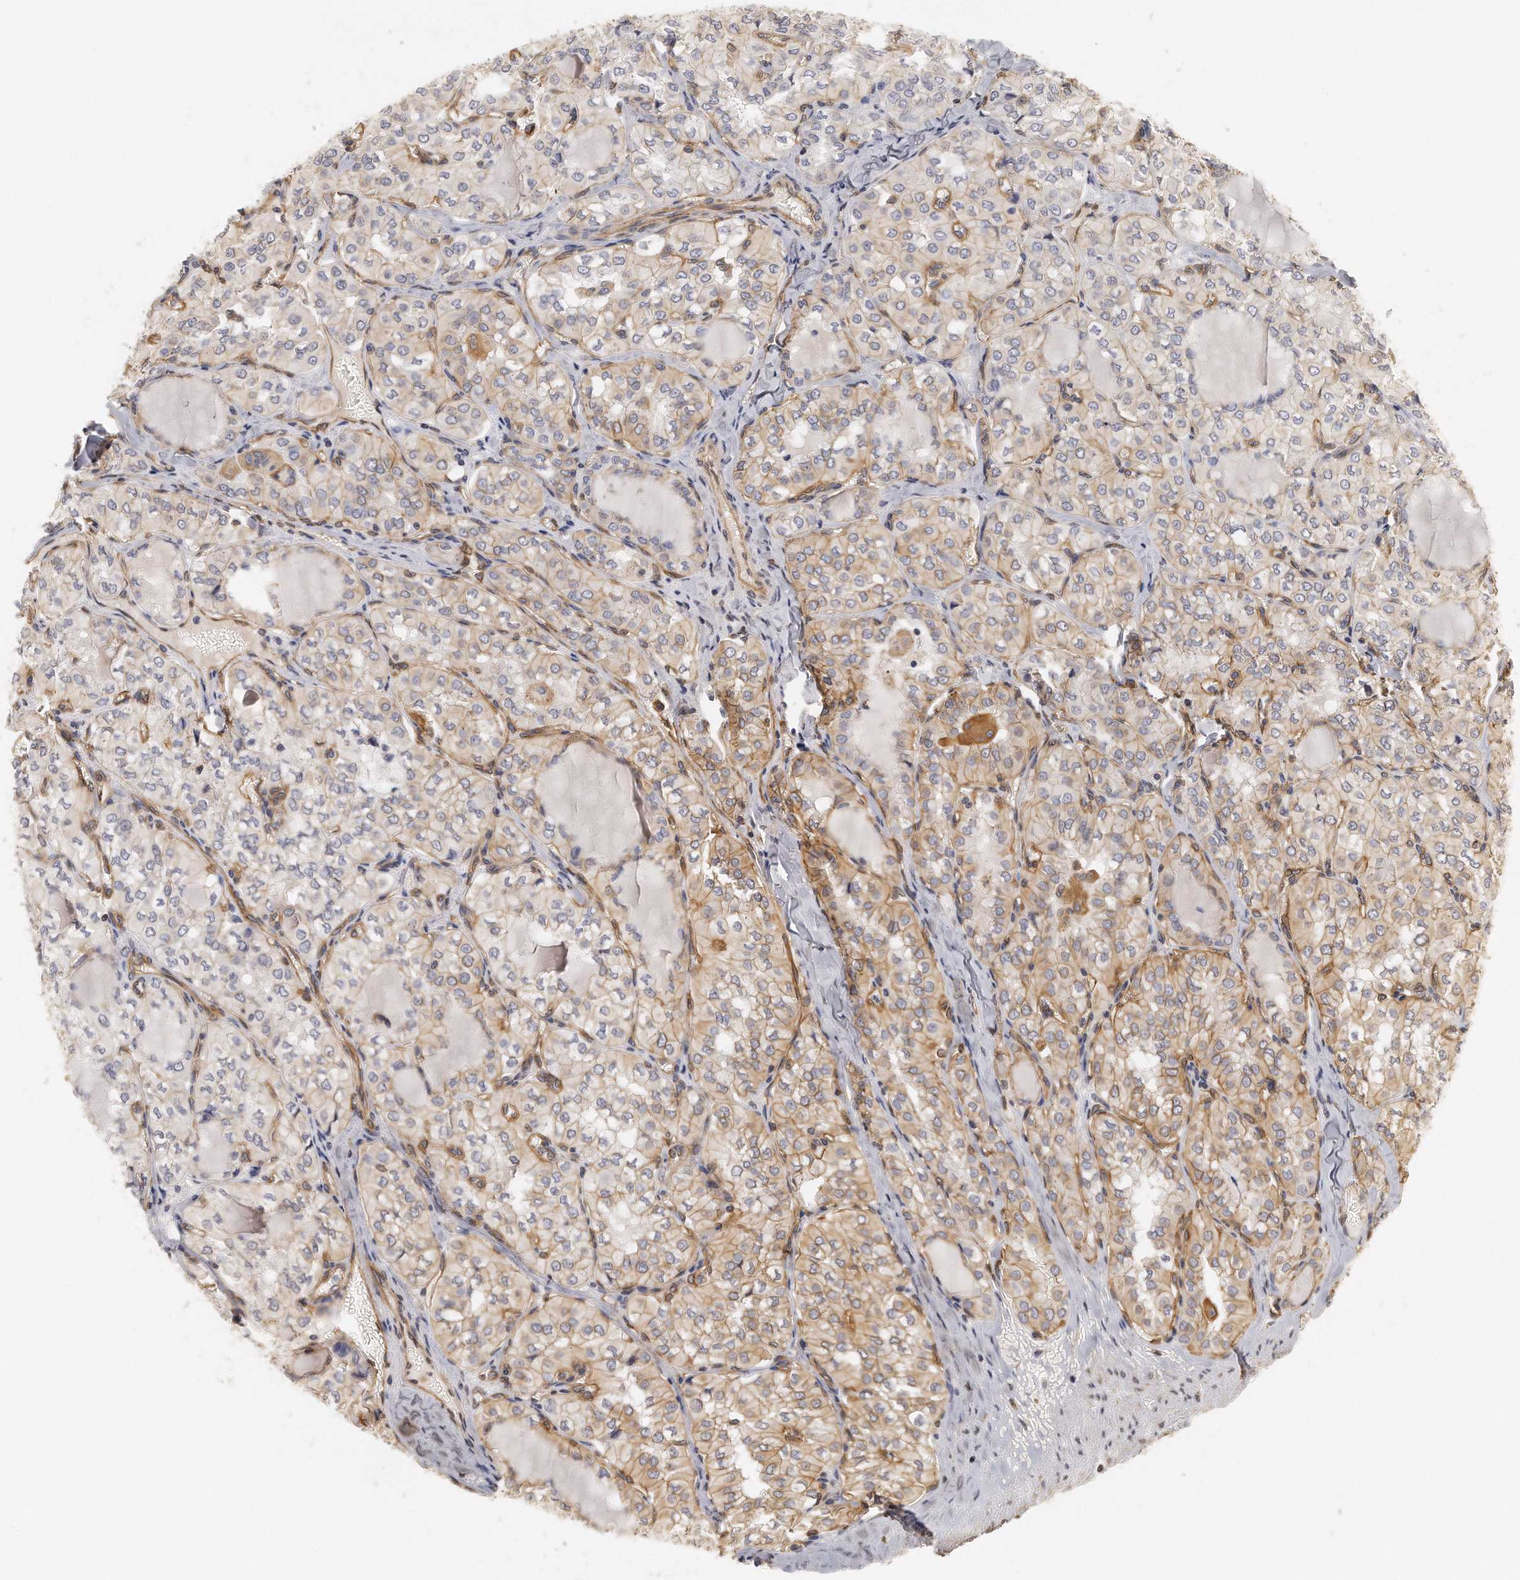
{"staining": {"intensity": "moderate", "quantity": "25%-75%", "location": "cytoplasmic/membranous"}, "tissue": "thyroid cancer", "cell_type": "Tumor cells", "image_type": "cancer", "snomed": [{"axis": "morphology", "description": "Papillary adenocarcinoma, NOS"}, {"axis": "topography", "description": "Thyroid gland"}], "caption": "Immunohistochemistry (IHC) (DAB) staining of human thyroid papillary adenocarcinoma reveals moderate cytoplasmic/membranous protein expression in approximately 25%-75% of tumor cells. (brown staining indicates protein expression, while blue staining denotes nuclei).", "gene": "CHST7", "patient": {"sex": "male", "age": 20}}